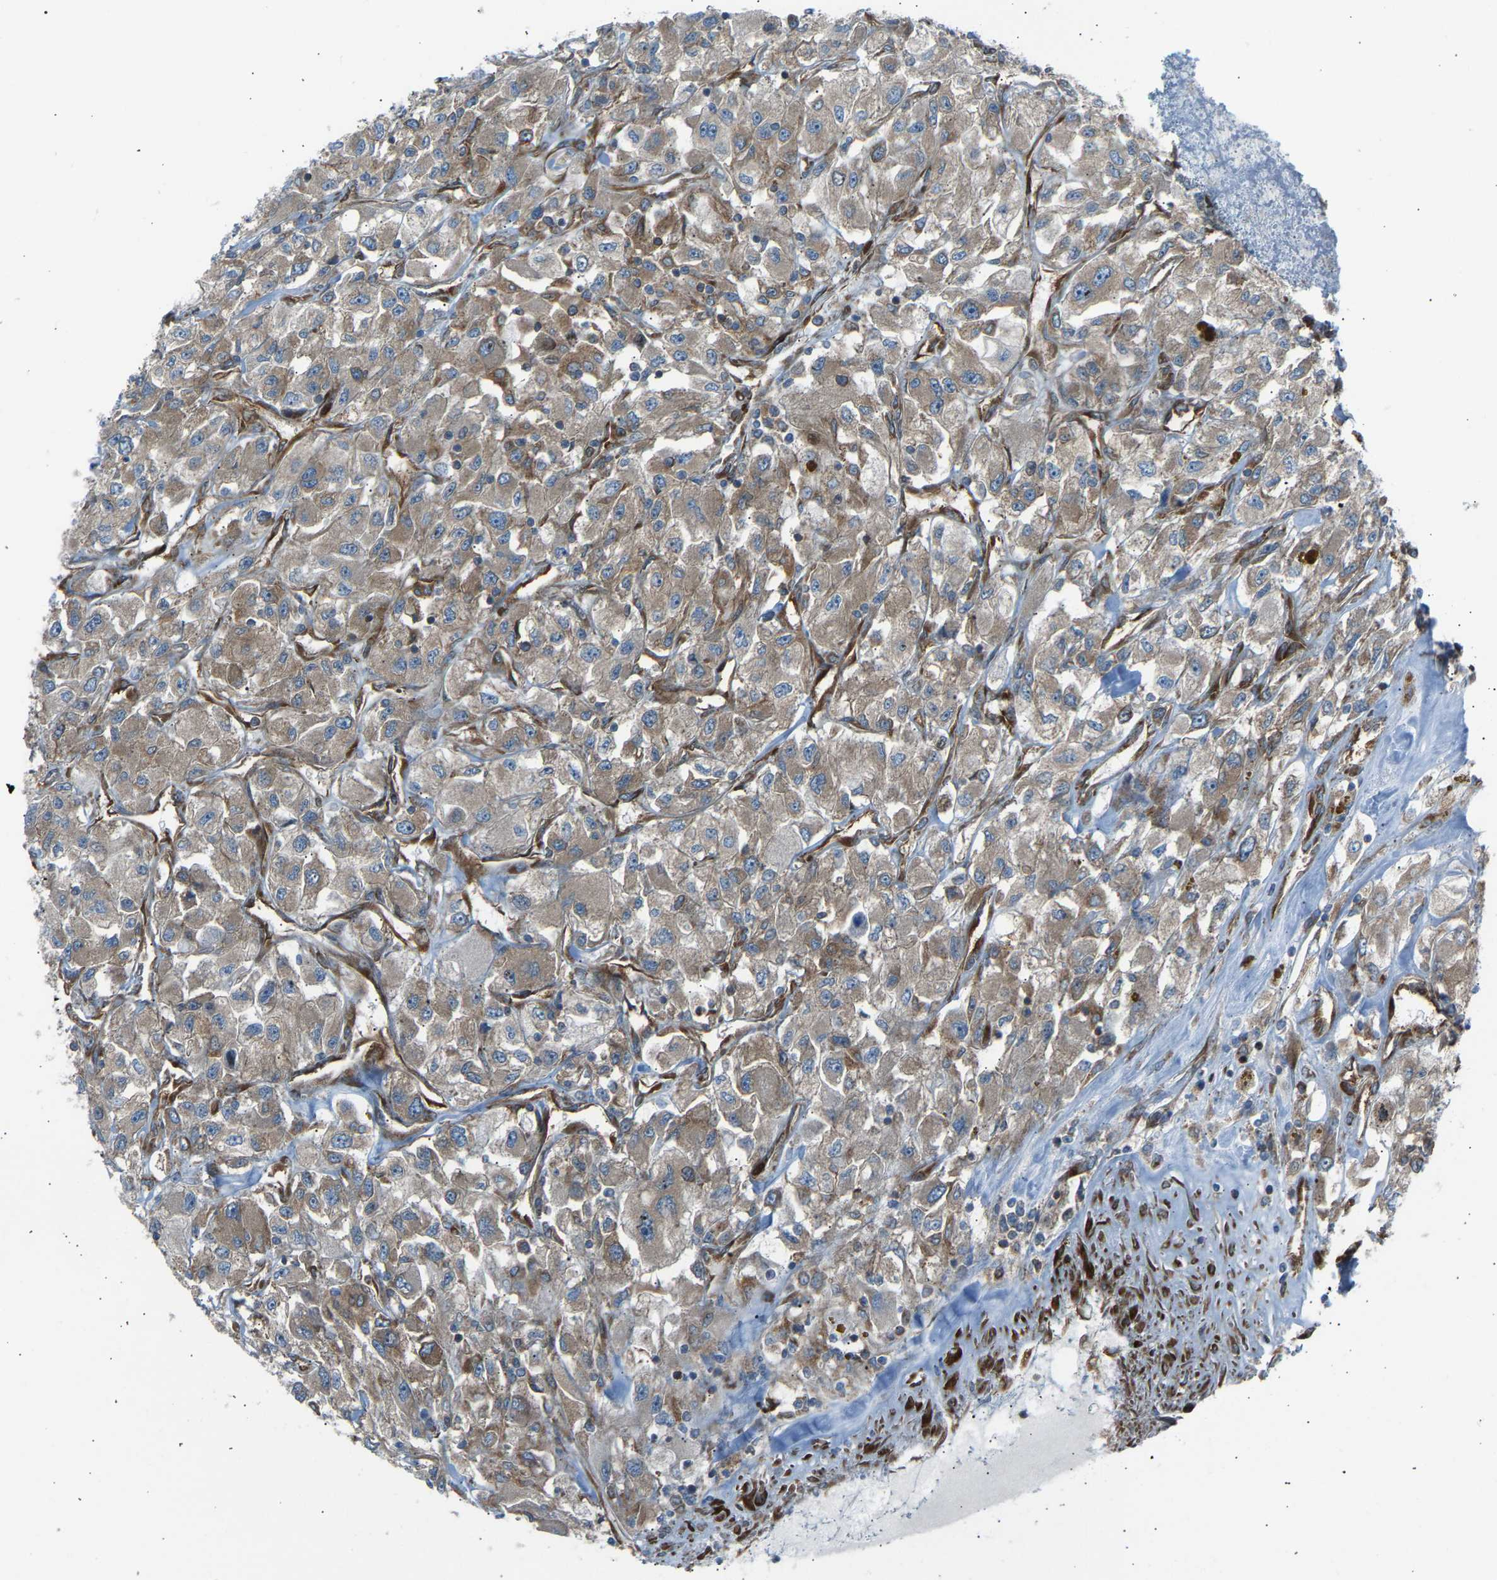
{"staining": {"intensity": "moderate", "quantity": ">75%", "location": "cytoplasmic/membranous"}, "tissue": "renal cancer", "cell_type": "Tumor cells", "image_type": "cancer", "snomed": [{"axis": "morphology", "description": "Adenocarcinoma, NOS"}, {"axis": "topography", "description": "Kidney"}], "caption": "Human renal cancer stained with a brown dye reveals moderate cytoplasmic/membranous positive staining in about >75% of tumor cells.", "gene": "VPS41", "patient": {"sex": "female", "age": 52}}